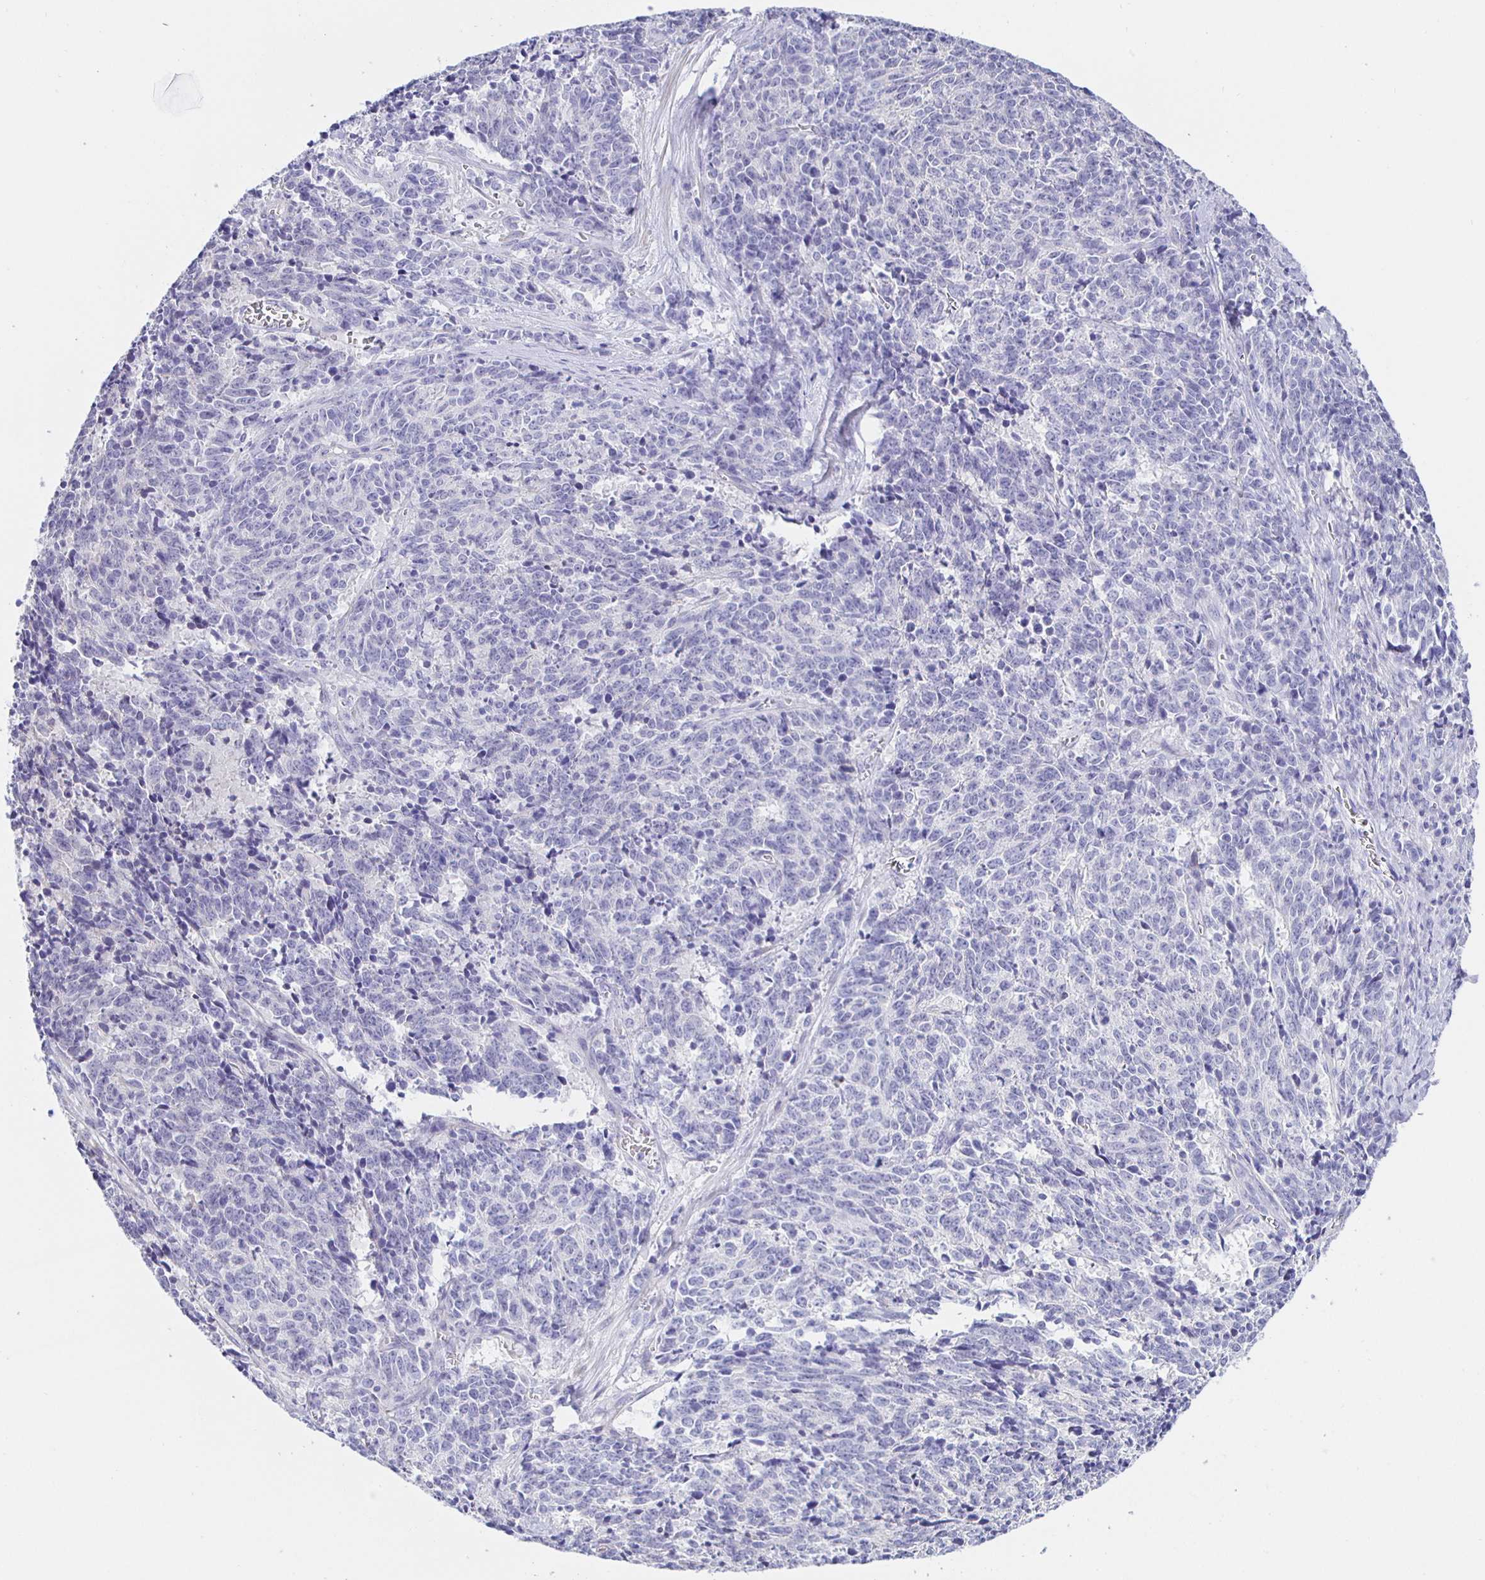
{"staining": {"intensity": "negative", "quantity": "none", "location": "none"}, "tissue": "cervical cancer", "cell_type": "Tumor cells", "image_type": "cancer", "snomed": [{"axis": "morphology", "description": "Squamous cell carcinoma, NOS"}, {"axis": "topography", "description": "Cervix"}], "caption": "The histopathology image displays no staining of tumor cells in cervical squamous cell carcinoma.", "gene": "HSPA4L", "patient": {"sex": "female", "age": 29}}